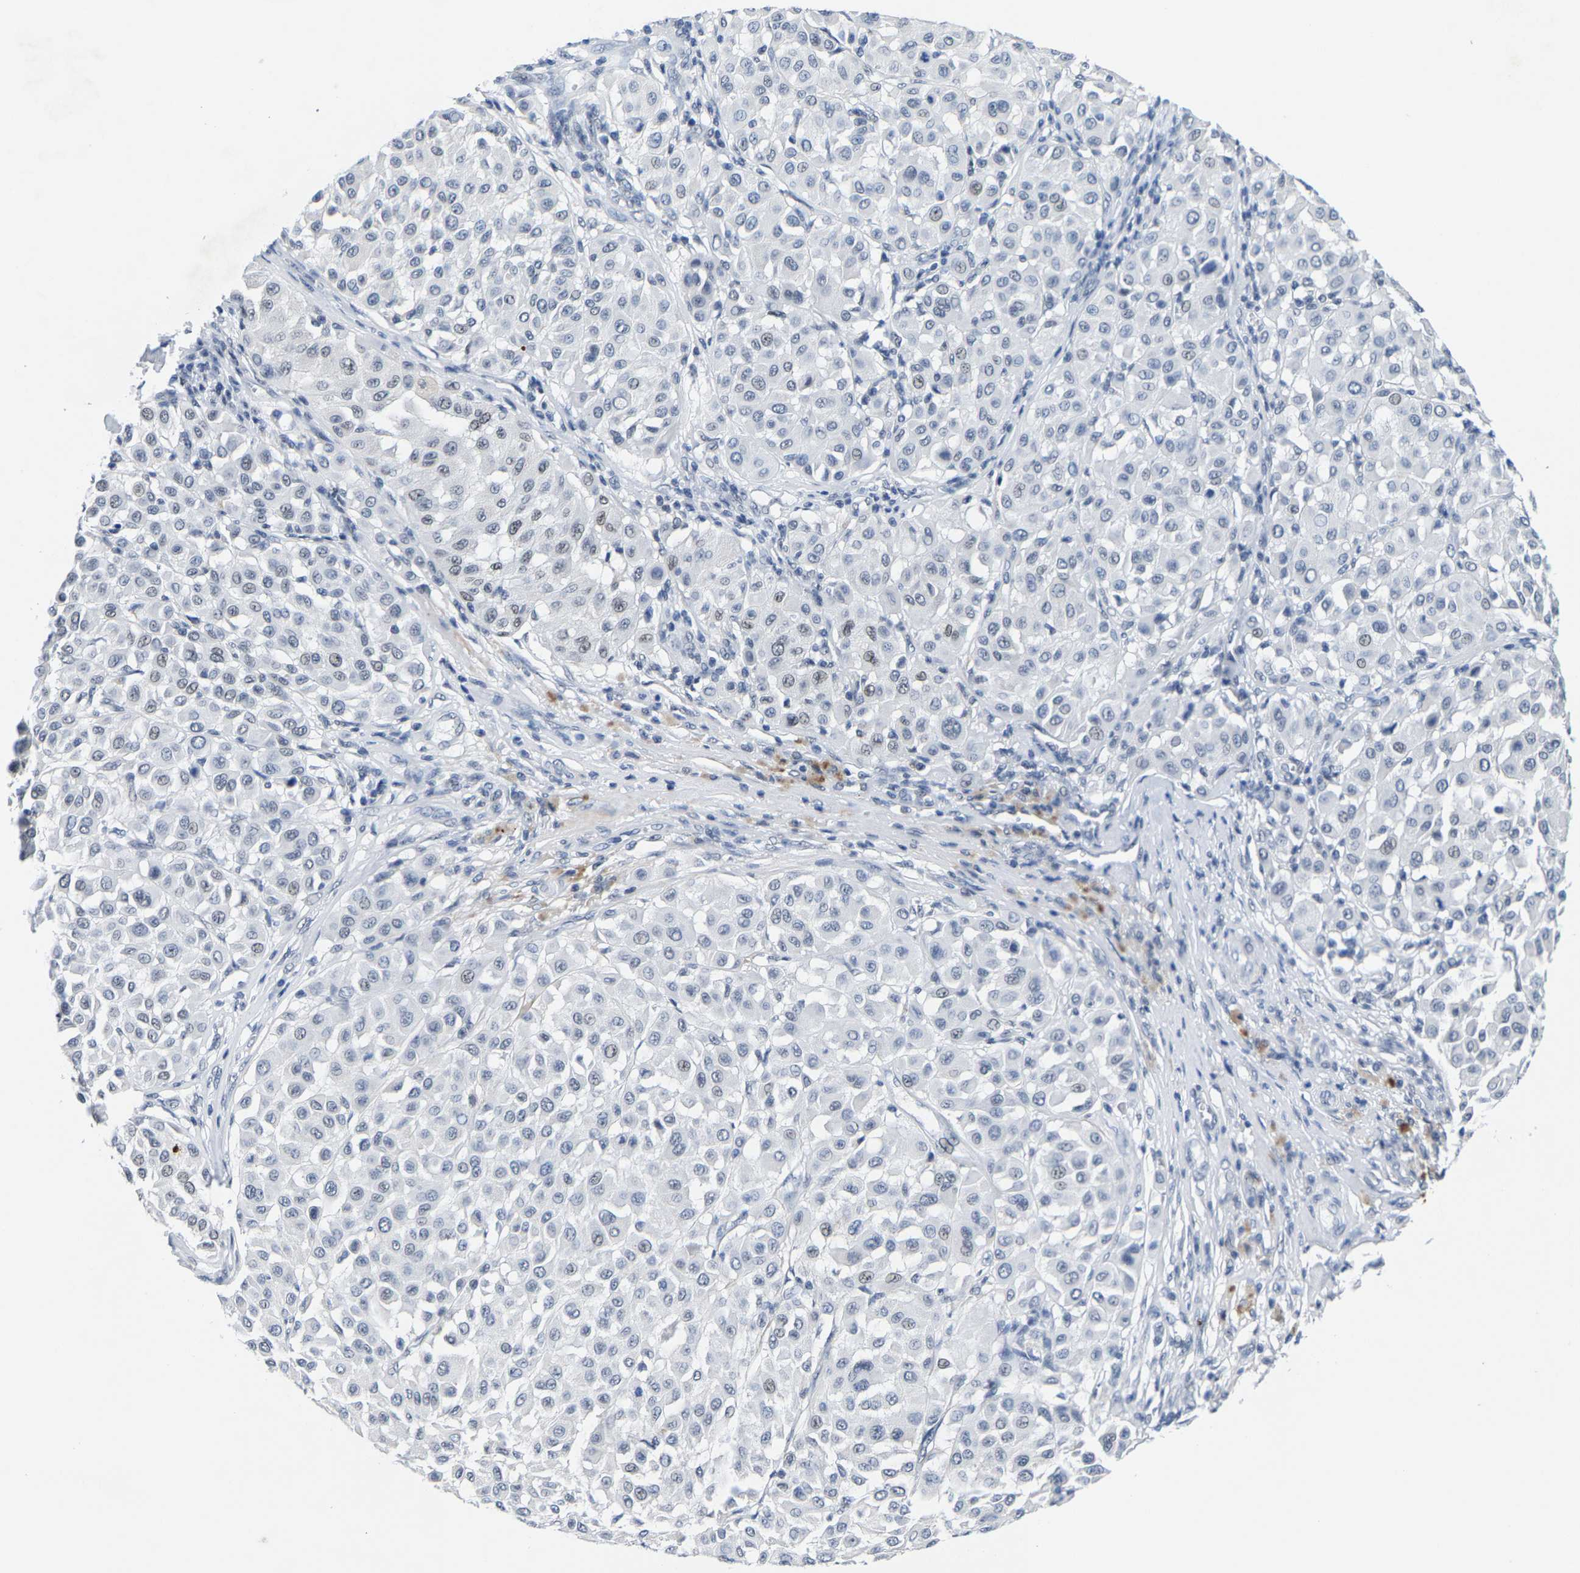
{"staining": {"intensity": "negative", "quantity": "none", "location": "none"}, "tissue": "melanoma", "cell_type": "Tumor cells", "image_type": "cancer", "snomed": [{"axis": "morphology", "description": "Malignant melanoma, Metastatic site"}, {"axis": "topography", "description": "Soft tissue"}], "caption": "There is no significant positivity in tumor cells of melanoma.", "gene": "SETD1B", "patient": {"sex": "male", "age": 41}}